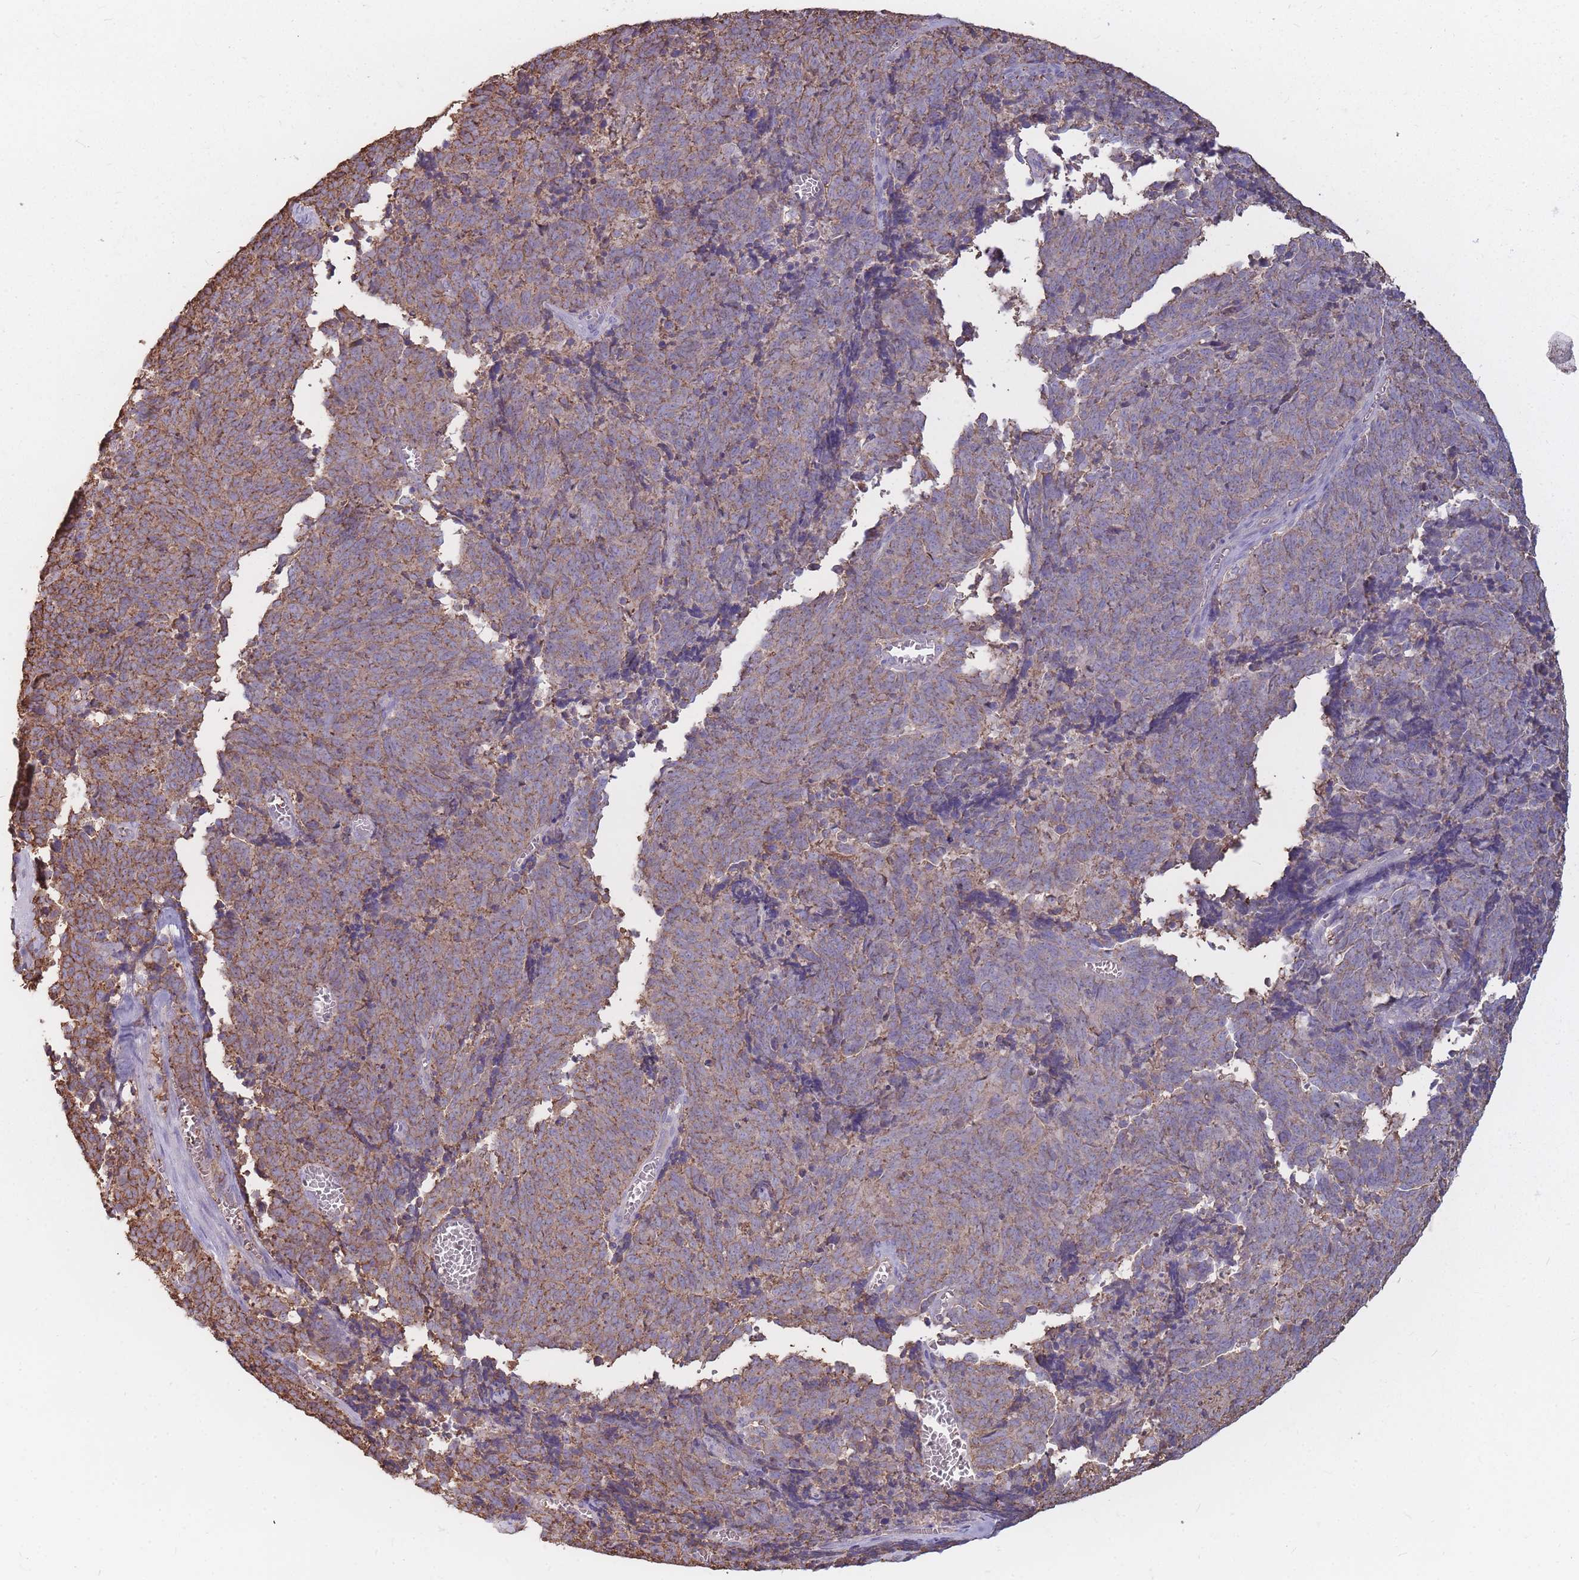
{"staining": {"intensity": "moderate", "quantity": ">75%", "location": "cytoplasmic/membranous"}, "tissue": "cervical cancer", "cell_type": "Tumor cells", "image_type": "cancer", "snomed": [{"axis": "morphology", "description": "Squamous cell carcinoma, NOS"}, {"axis": "topography", "description": "Cervix"}], "caption": "Protein analysis of cervical cancer (squamous cell carcinoma) tissue demonstrates moderate cytoplasmic/membranous staining in approximately >75% of tumor cells.", "gene": "GNA11", "patient": {"sex": "female", "age": 29}}